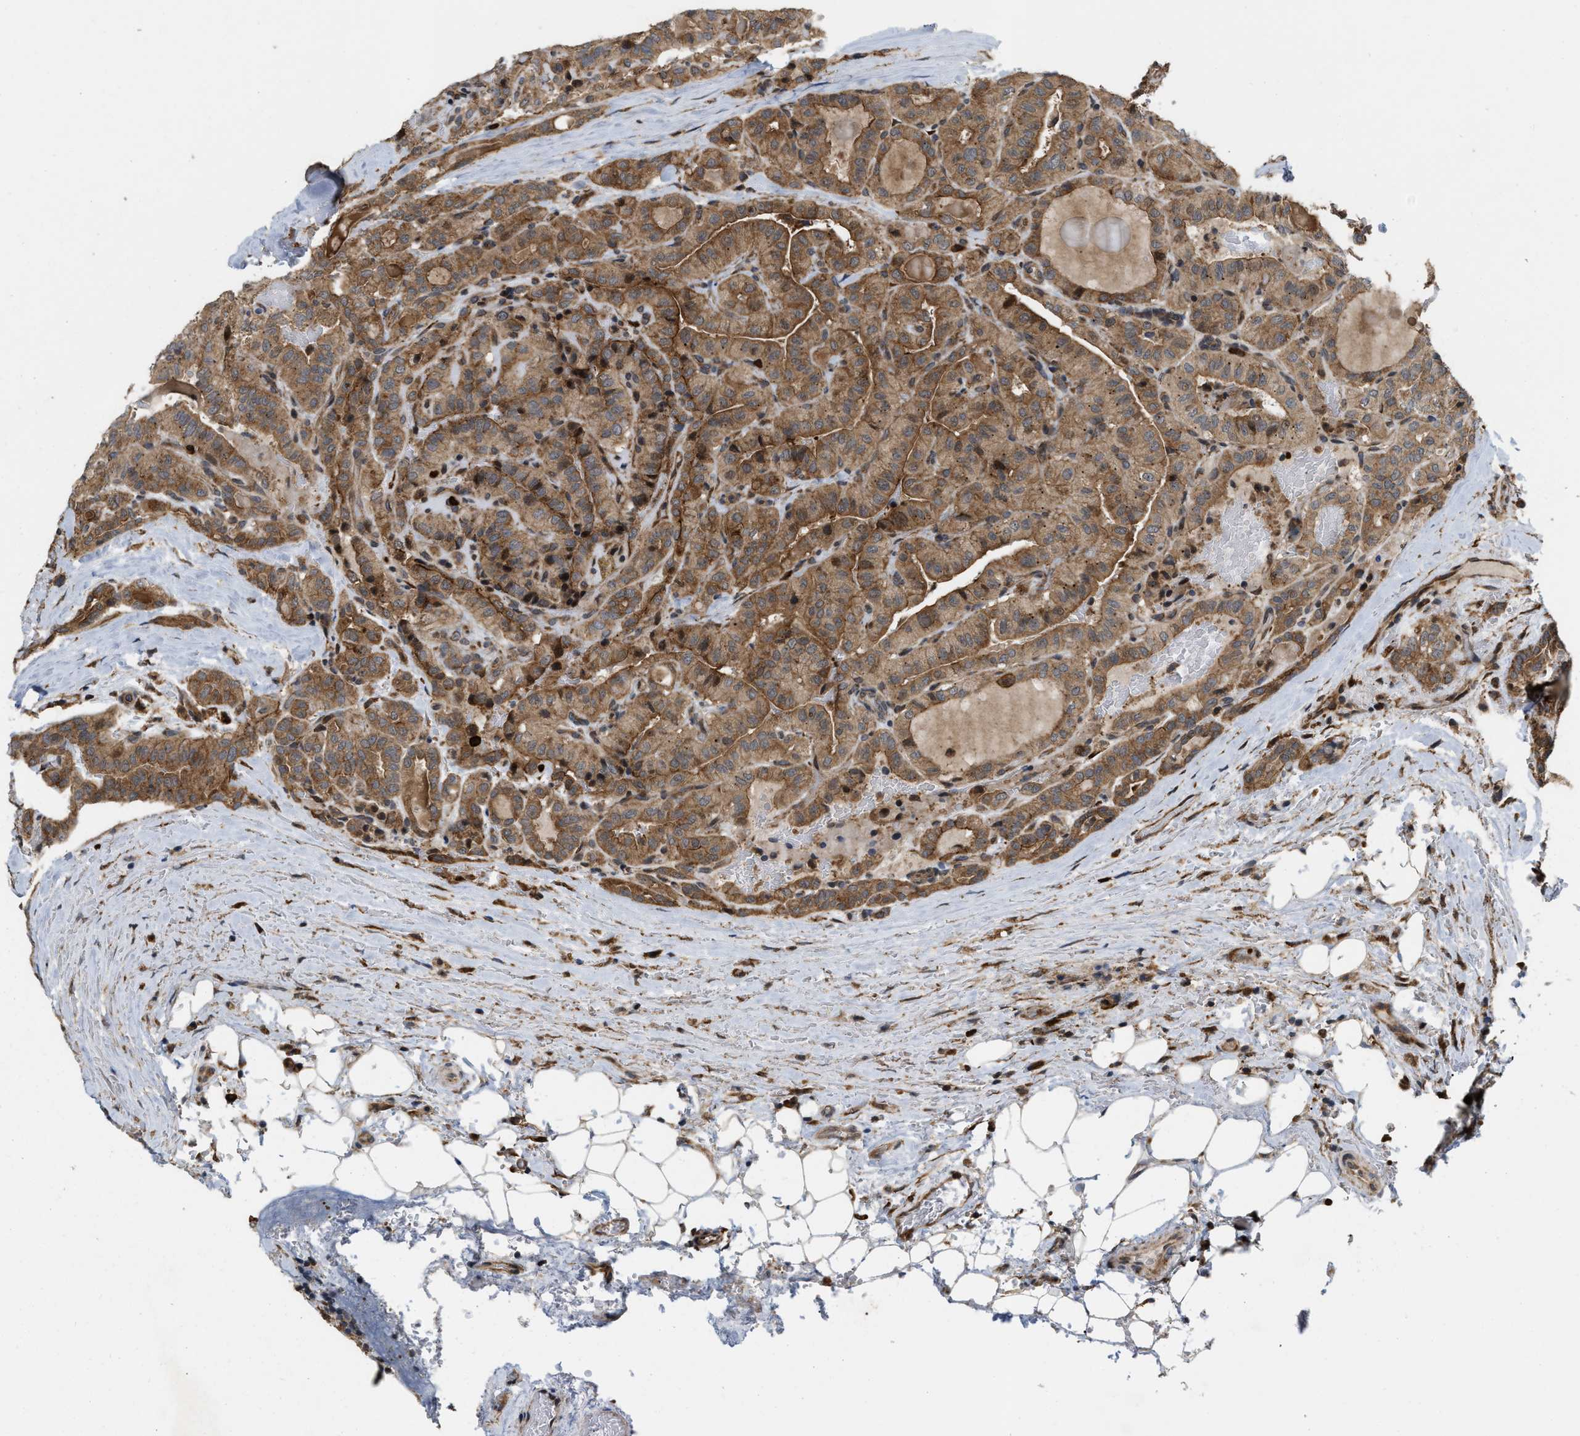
{"staining": {"intensity": "moderate", "quantity": ">75%", "location": "cytoplasmic/membranous"}, "tissue": "head and neck cancer", "cell_type": "Tumor cells", "image_type": "cancer", "snomed": [{"axis": "morphology", "description": "Squamous cell carcinoma, NOS"}, {"axis": "topography", "description": "Oral tissue"}, {"axis": "topography", "description": "Head-Neck"}], "caption": "Head and neck squamous cell carcinoma stained with DAB IHC exhibits medium levels of moderate cytoplasmic/membranous positivity in approximately >75% of tumor cells.", "gene": "IQCE", "patient": {"sex": "female", "age": 50}}